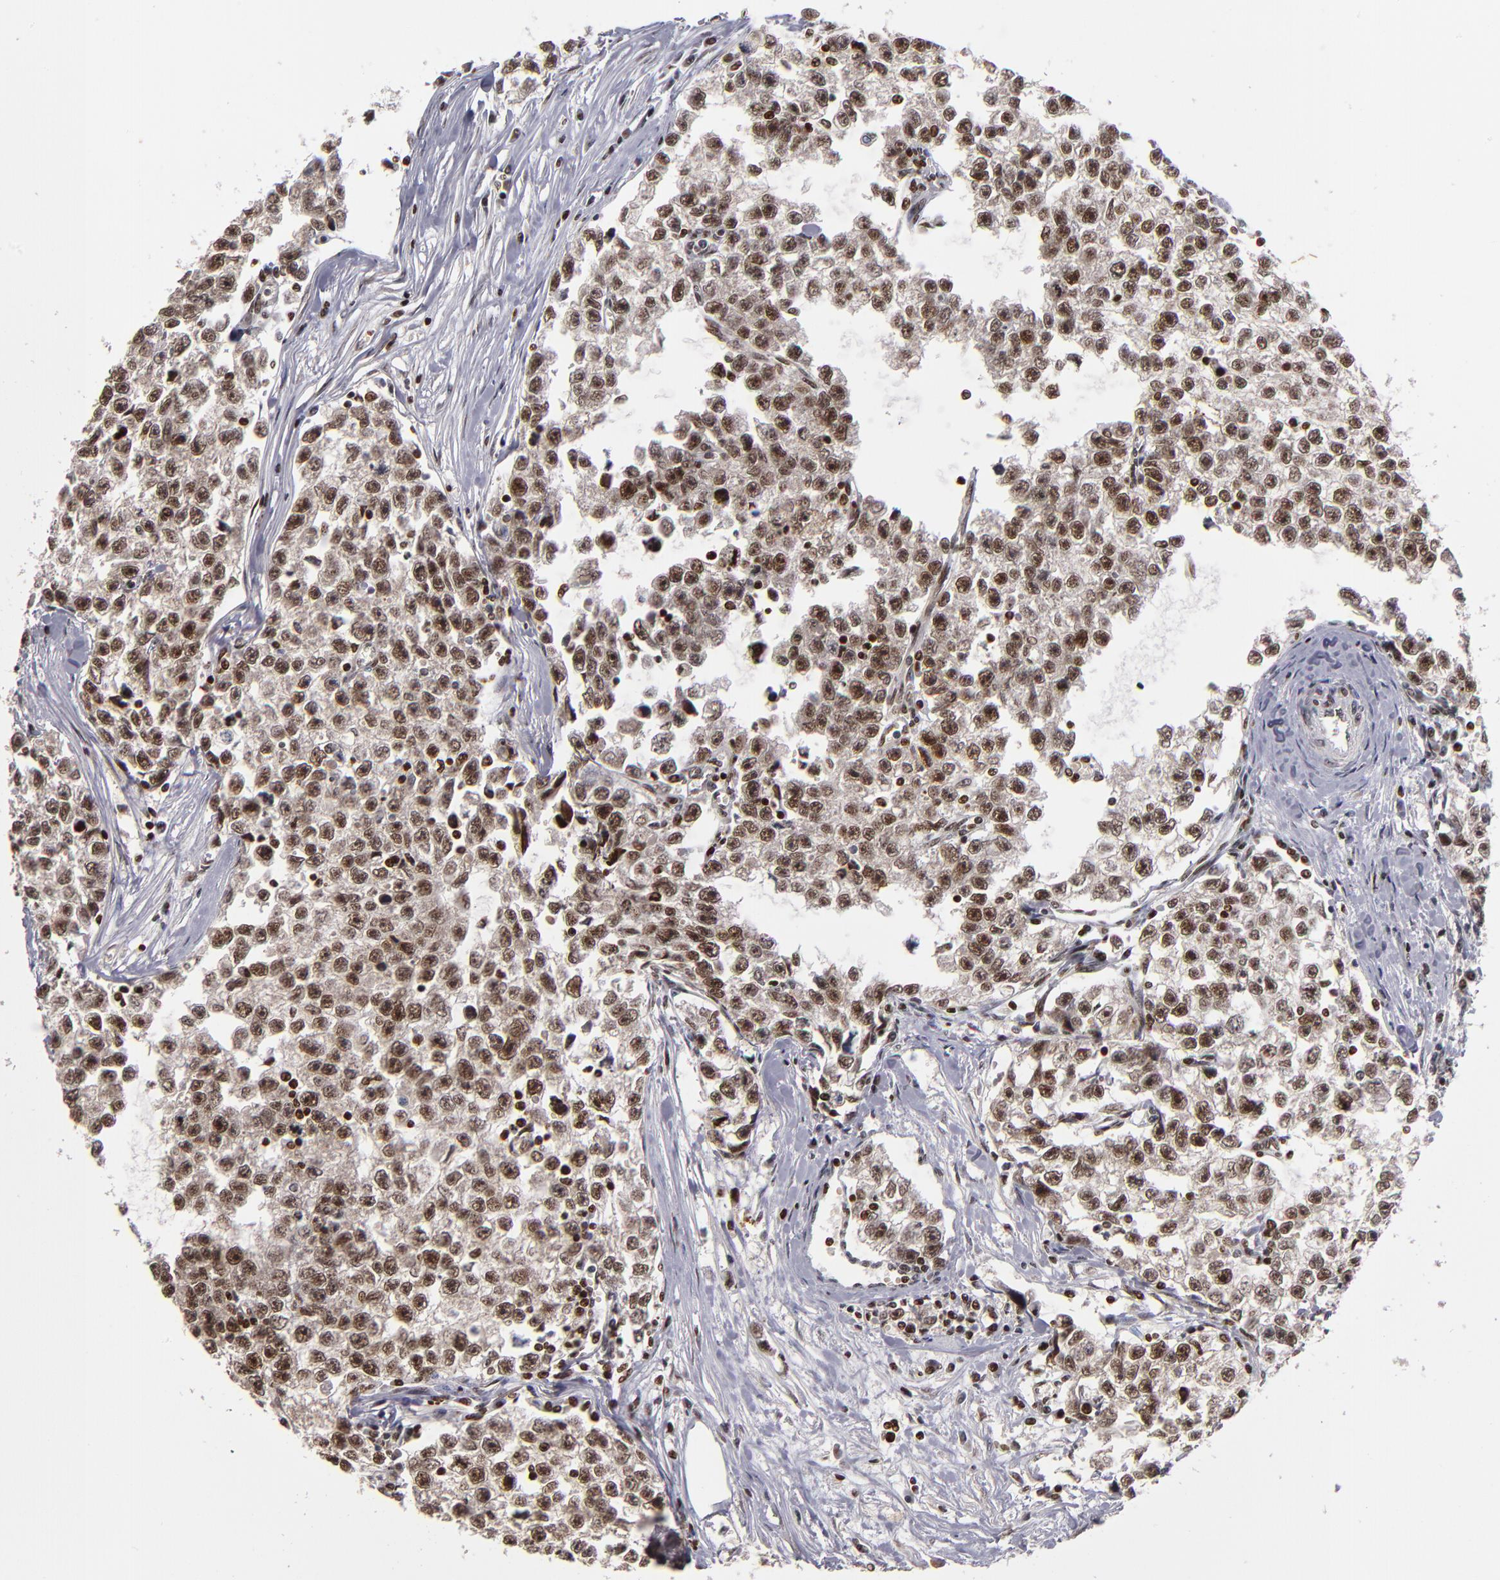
{"staining": {"intensity": "weak", "quantity": "25%-75%", "location": "nuclear"}, "tissue": "testis cancer", "cell_type": "Tumor cells", "image_type": "cancer", "snomed": [{"axis": "morphology", "description": "Seminoma, NOS"}, {"axis": "morphology", "description": "Carcinoma, Embryonal, NOS"}, {"axis": "topography", "description": "Testis"}], "caption": "Weak nuclear expression is appreciated in about 25%-75% of tumor cells in testis cancer.", "gene": "KDM6A", "patient": {"sex": "male", "age": 30}}